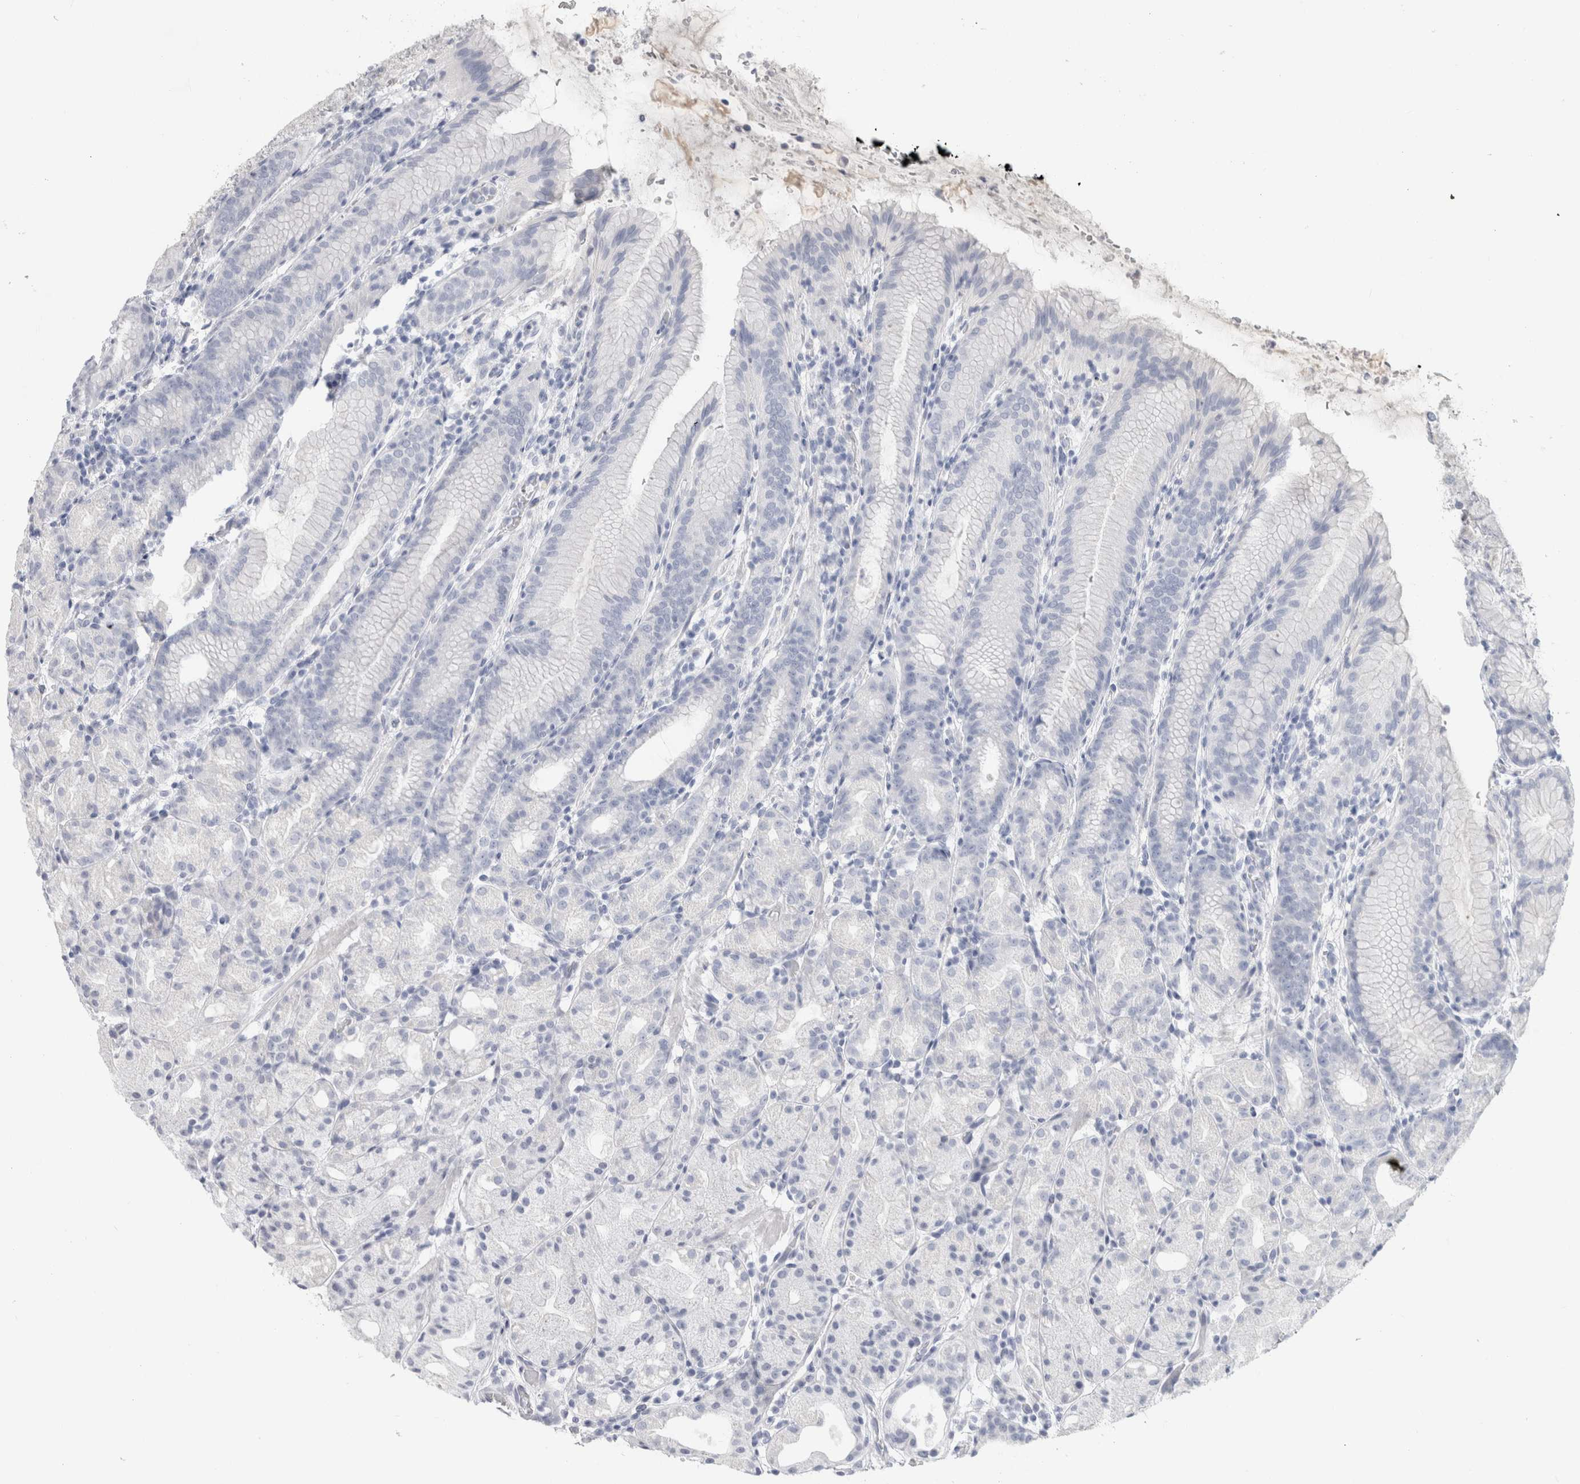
{"staining": {"intensity": "negative", "quantity": "none", "location": "none"}, "tissue": "stomach", "cell_type": "Glandular cells", "image_type": "normal", "snomed": [{"axis": "morphology", "description": "Normal tissue, NOS"}, {"axis": "topography", "description": "Stomach, upper"}], "caption": "Benign stomach was stained to show a protein in brown. There is no significant positivity in glandular cells. (Brightfield microscopy of DAB immunohistochemistry at high magnification).", "gene": "SLC6A1", "patient": {"sex": "male", "age": 48}}